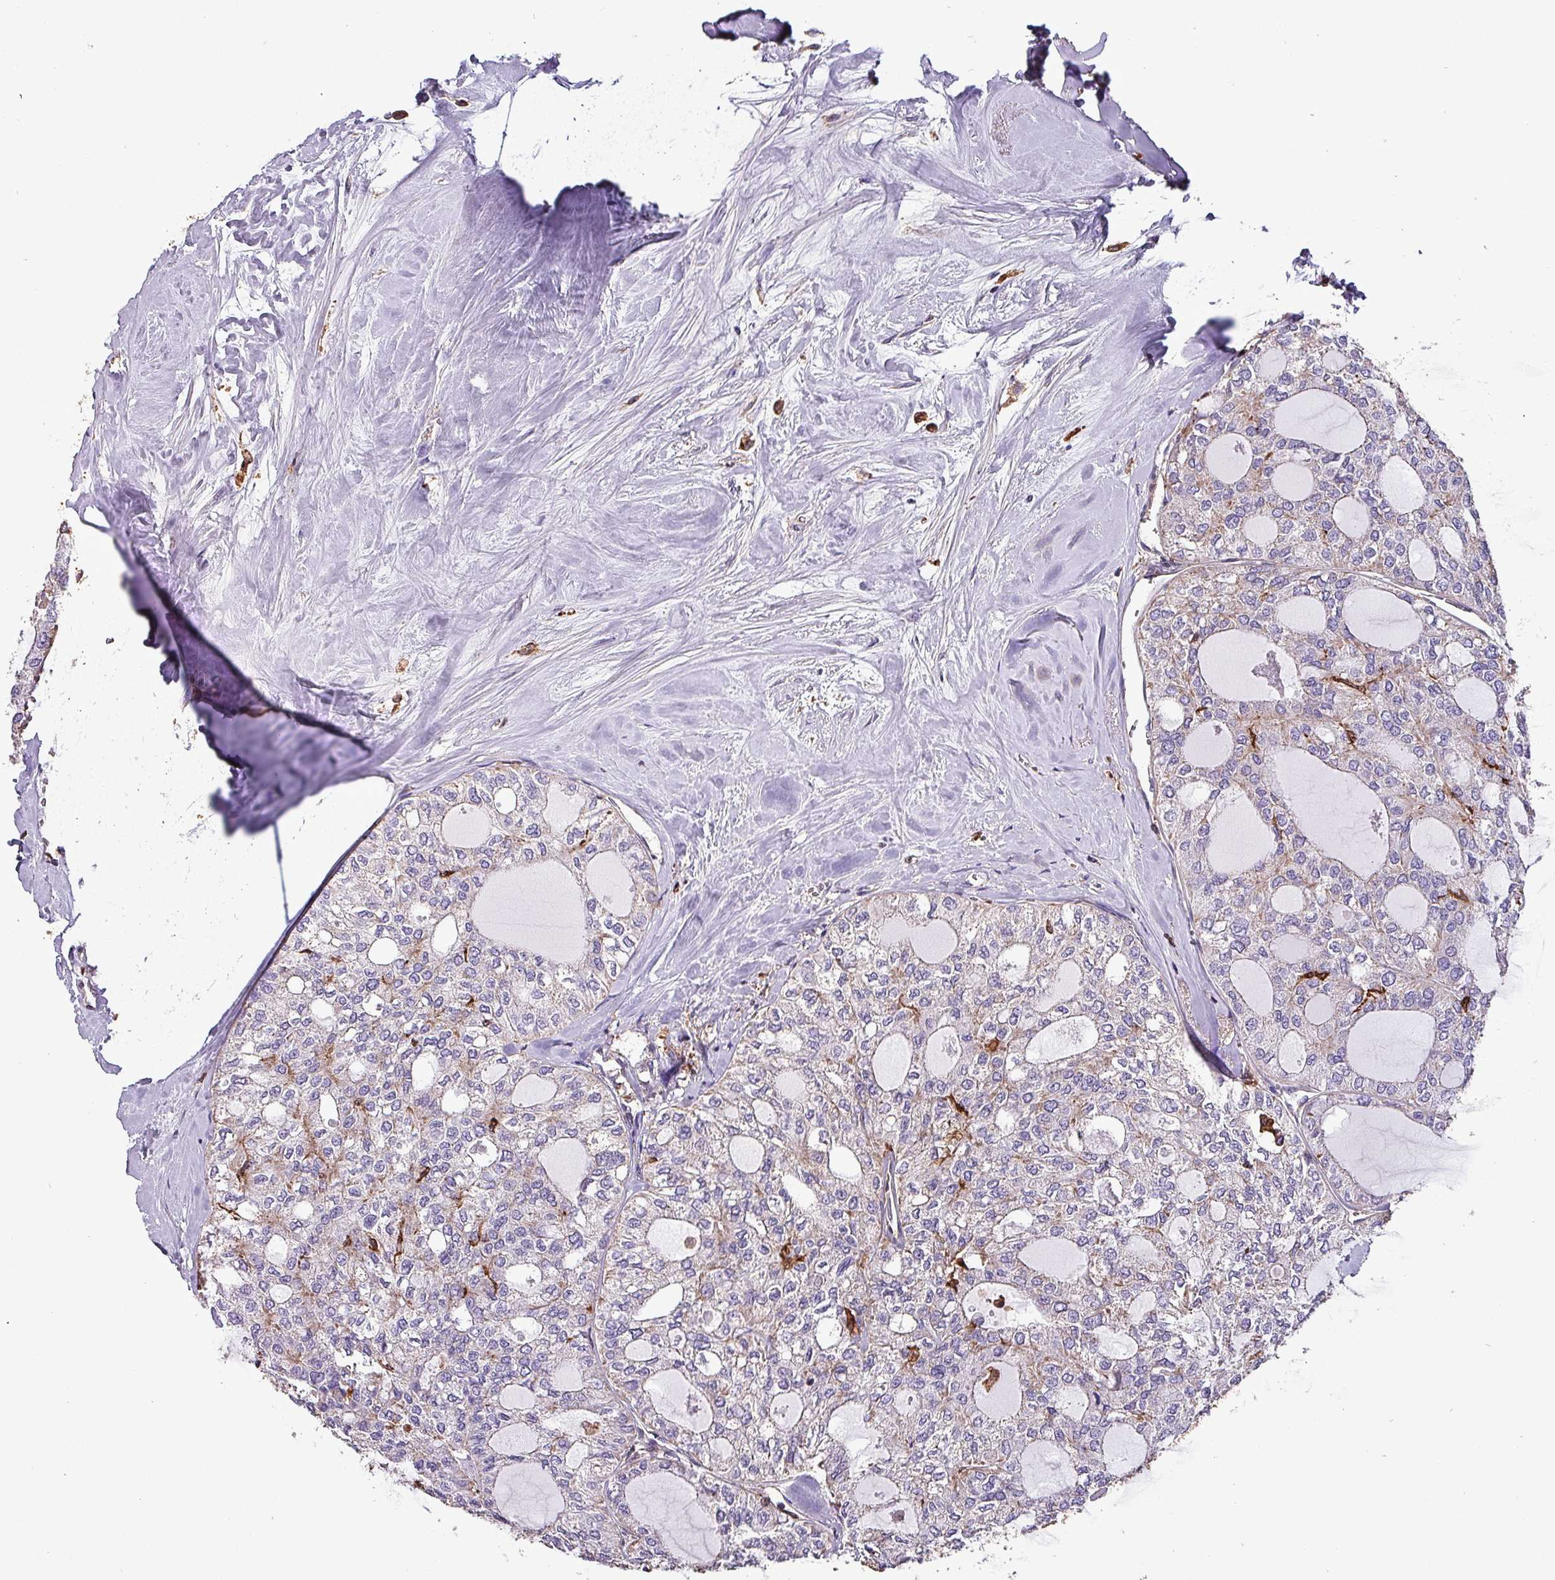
{"staining": {"intensity": "negative", "quantity": "none", "location": "none"}, "tissue": "thyroid cancer", "cell_type": "Tumor cells", "image_type": "cancer", "snomed": [{"axis": "morphology", "description": "Follicular adenoma carcinoma, NOS"}, {"axis": "topography", "description": "Thyroid gland"}], "caption": "Tumor cells are negative for brown protein staining in thyroid cancer.", "gene": "SCIN", "patient": {"sex": "male", "age": 75}}